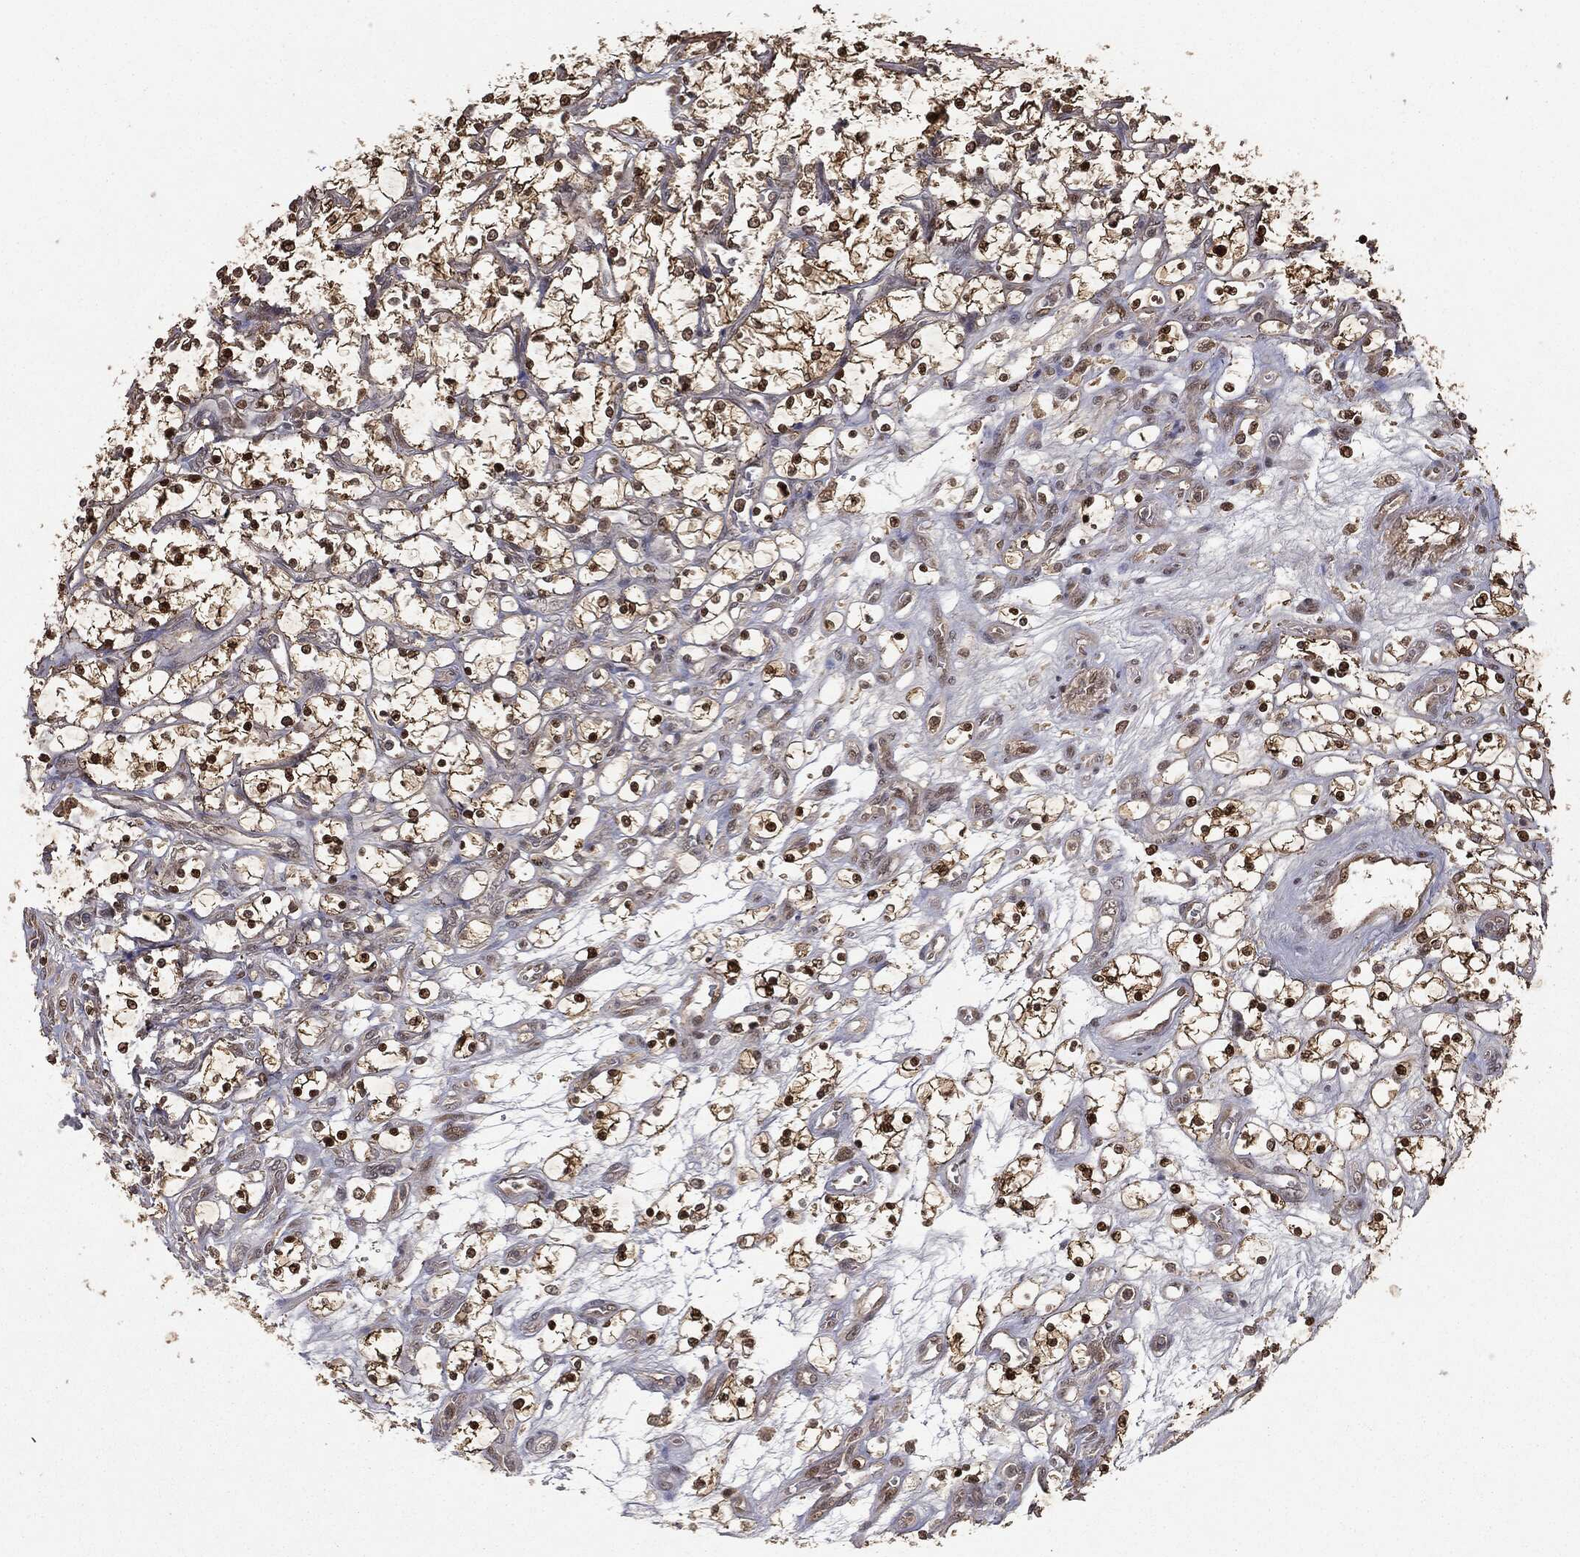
{"staining": {"intensity": "strong", "quantity": ">75%", "location": "cytoplasmic/membranous,nuclear"}, "tissue": "renal cancer", "cell_type": "Tumor cells", "image_type": "cancer", "snomed": [{"axis": "morphology", "description": "Adenocarcinoma, NOS"}, {"axis": "topography", "description": "Kidney"}], "caption": "Strong cytoplasmic/membranous and nuclear staining for a protein is present in approximately >75% of tumor cells of adenocarcinoma (renal) using IHC.", "gene": "ZNHIT6", "patient": {"sex": "female", "age": 69}}